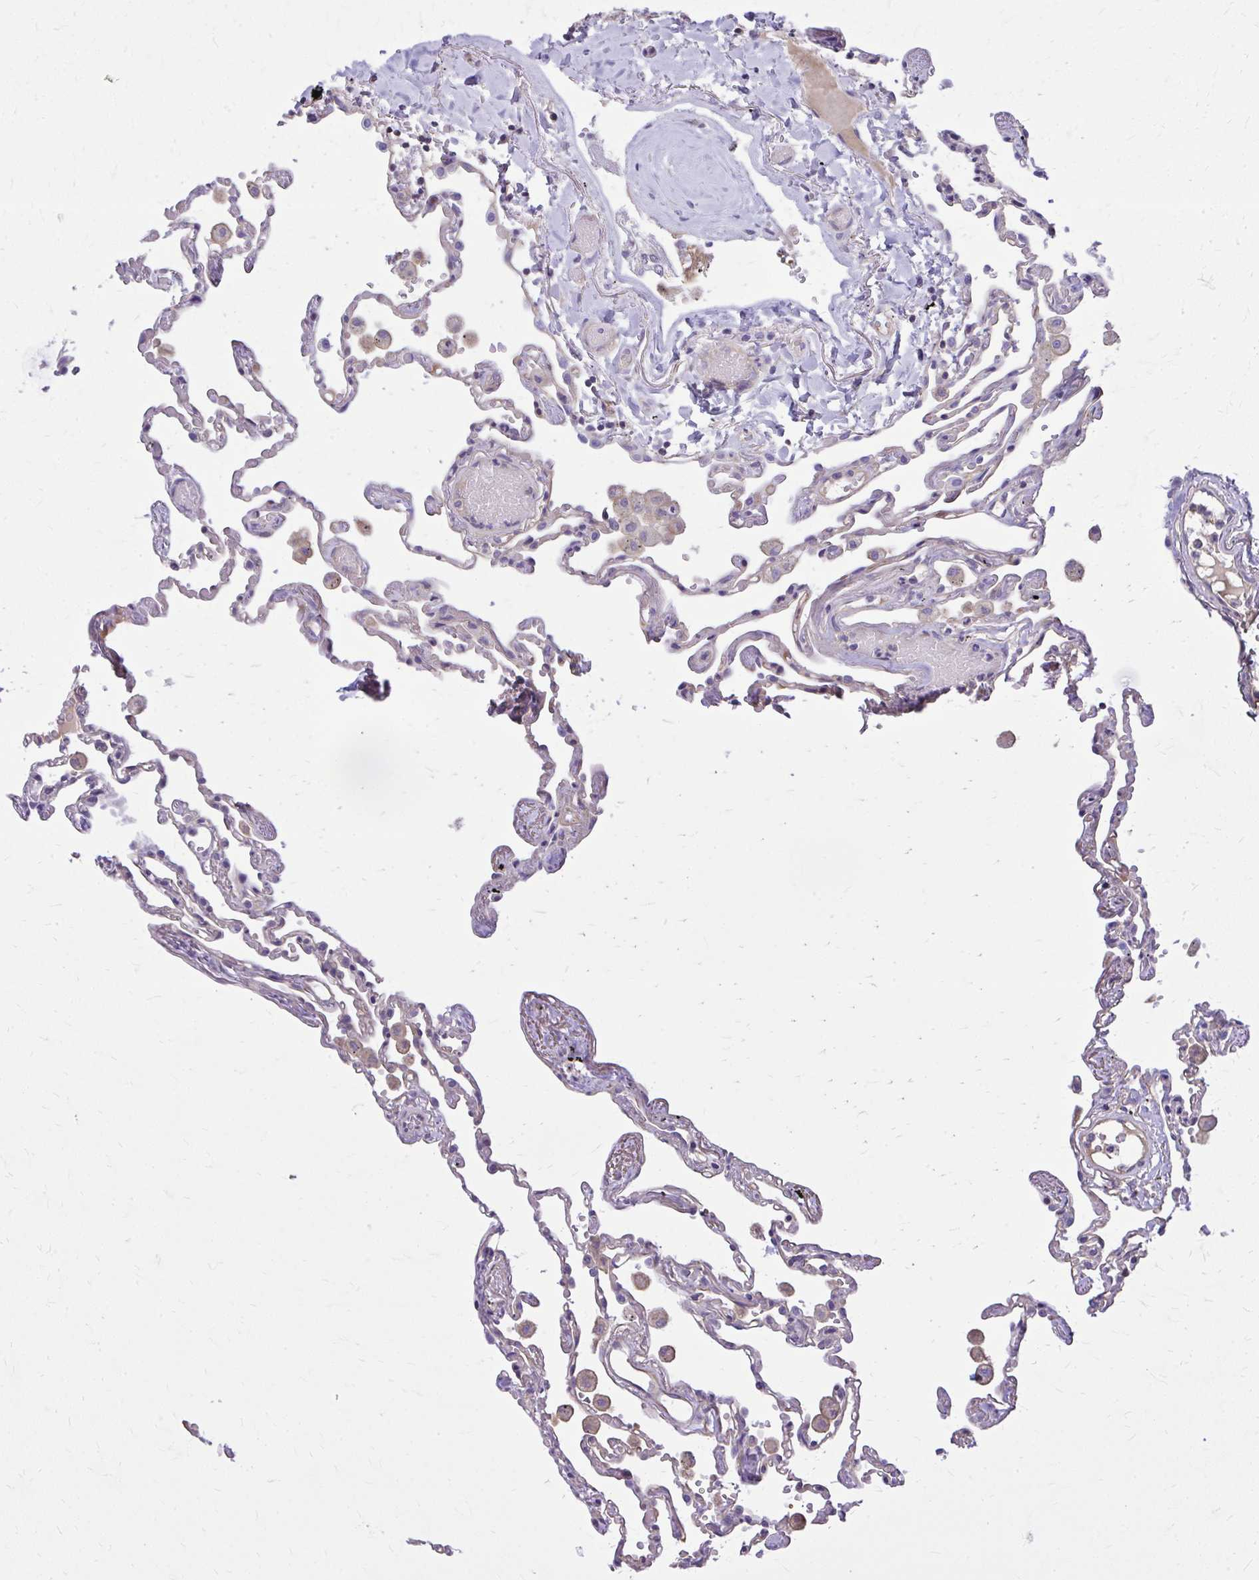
{"staining": {"intensity": "negative", "quantity": "none", "location": "none"}, "tissue": "lung", "cell_type": "Alveolar cells", "image_type": "normal", "snomed": [{"axis": "morphology", "description": "Normal tissue, NOS"}, {"axis": "topography", "description": "Lung"}], "caption": "Immunohistochemistry histopathology image of benign human lung stained for a protein (brown), which exhibits no positivity in alveolar cells. Nuclei are stained in blue.", "gene": "RUNDC3B", "patient": {"sex": "female", "age": 67}}